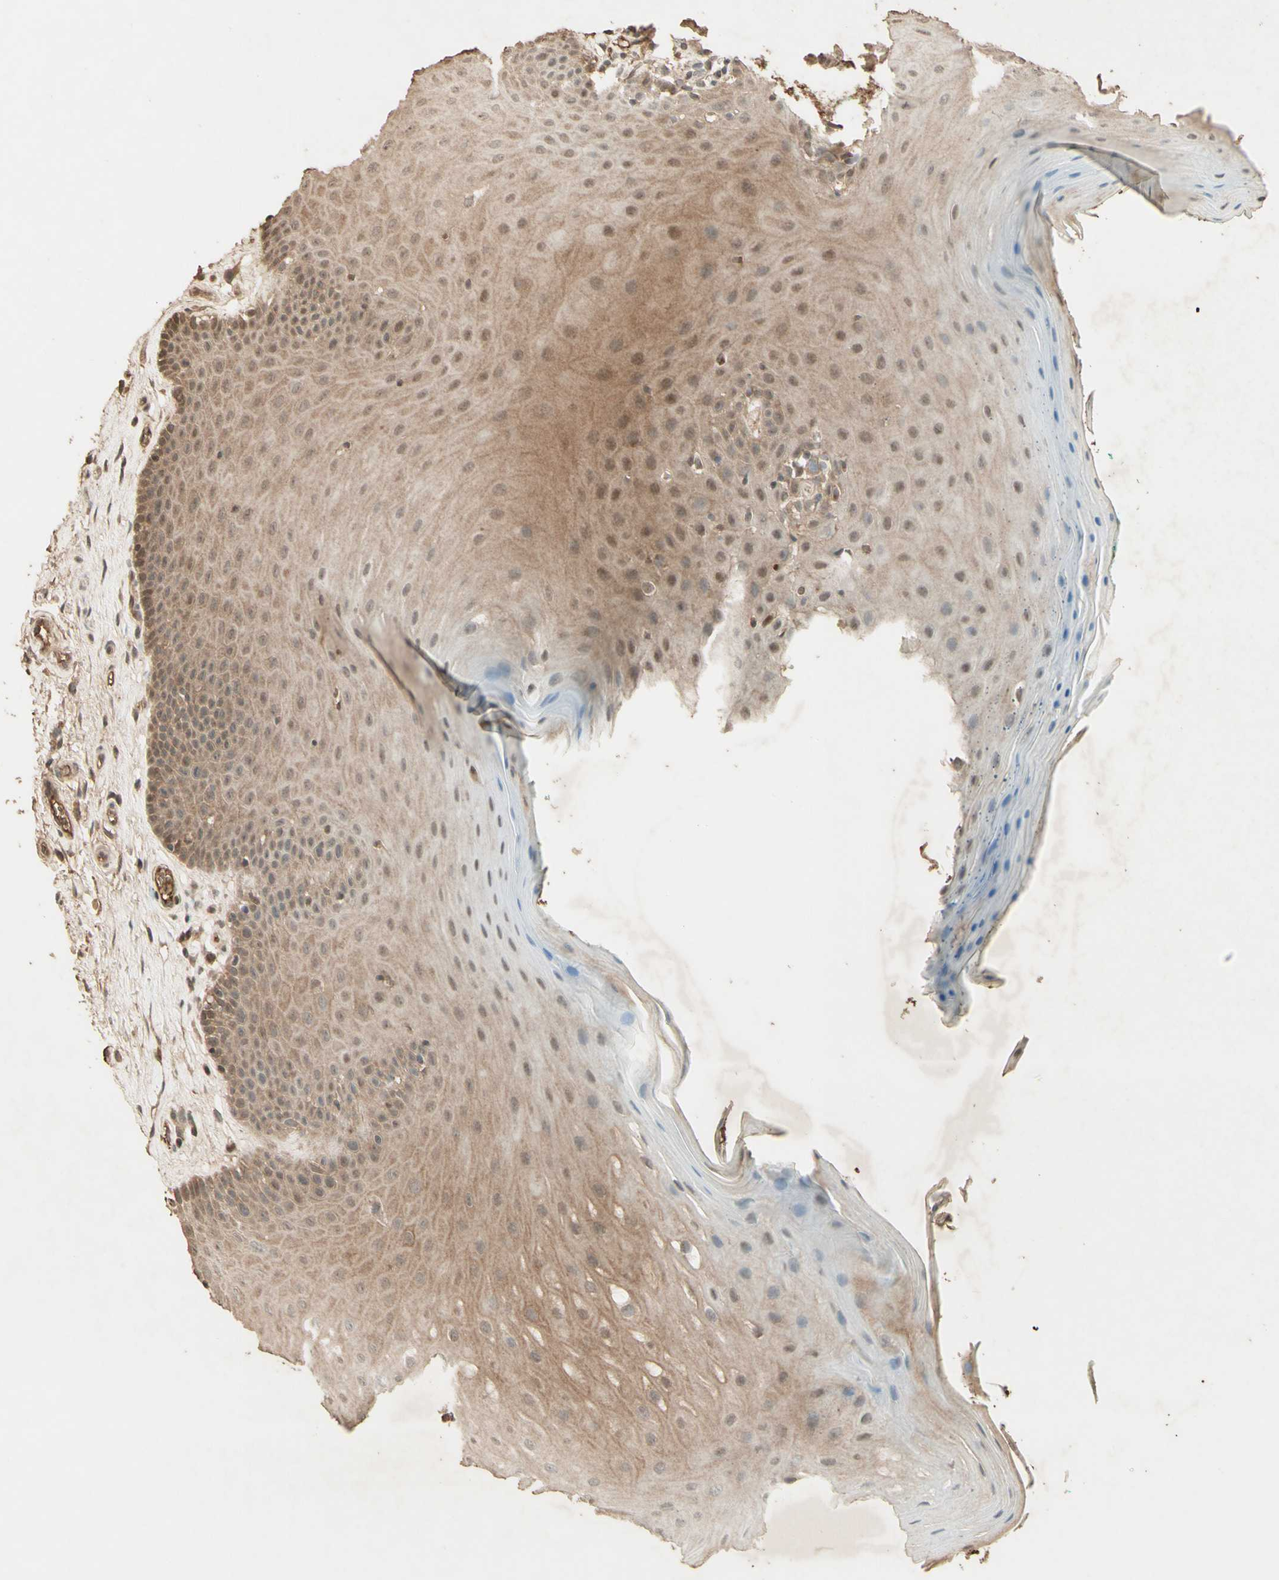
{"staining": {"intensity": "moderate", "quantity": ">75%", "location": "cytoplasmic/membranous"}, "tissue": "oral mucosa", "cell_type": "Squamous epithelial cells", "image_type": "normal", "snomed": [{"axis": "morphology", "description": "Normal tissue, NOS"}, {"axis": "topography", "description": "Skeletal muscle"}, {"axis": "topography", "description": "Oral tissue"}], "caption": "Protein staining by IHC demonstrates moderate cytoplasmic/membranous expression in about >75% of squamous epithelial cells in benign oral mucosa. (DAB = brown stain, brightfield microscopy at high magnification).", "gene": "SMAD9", "patient": {"sex": "male", "age": 58}}